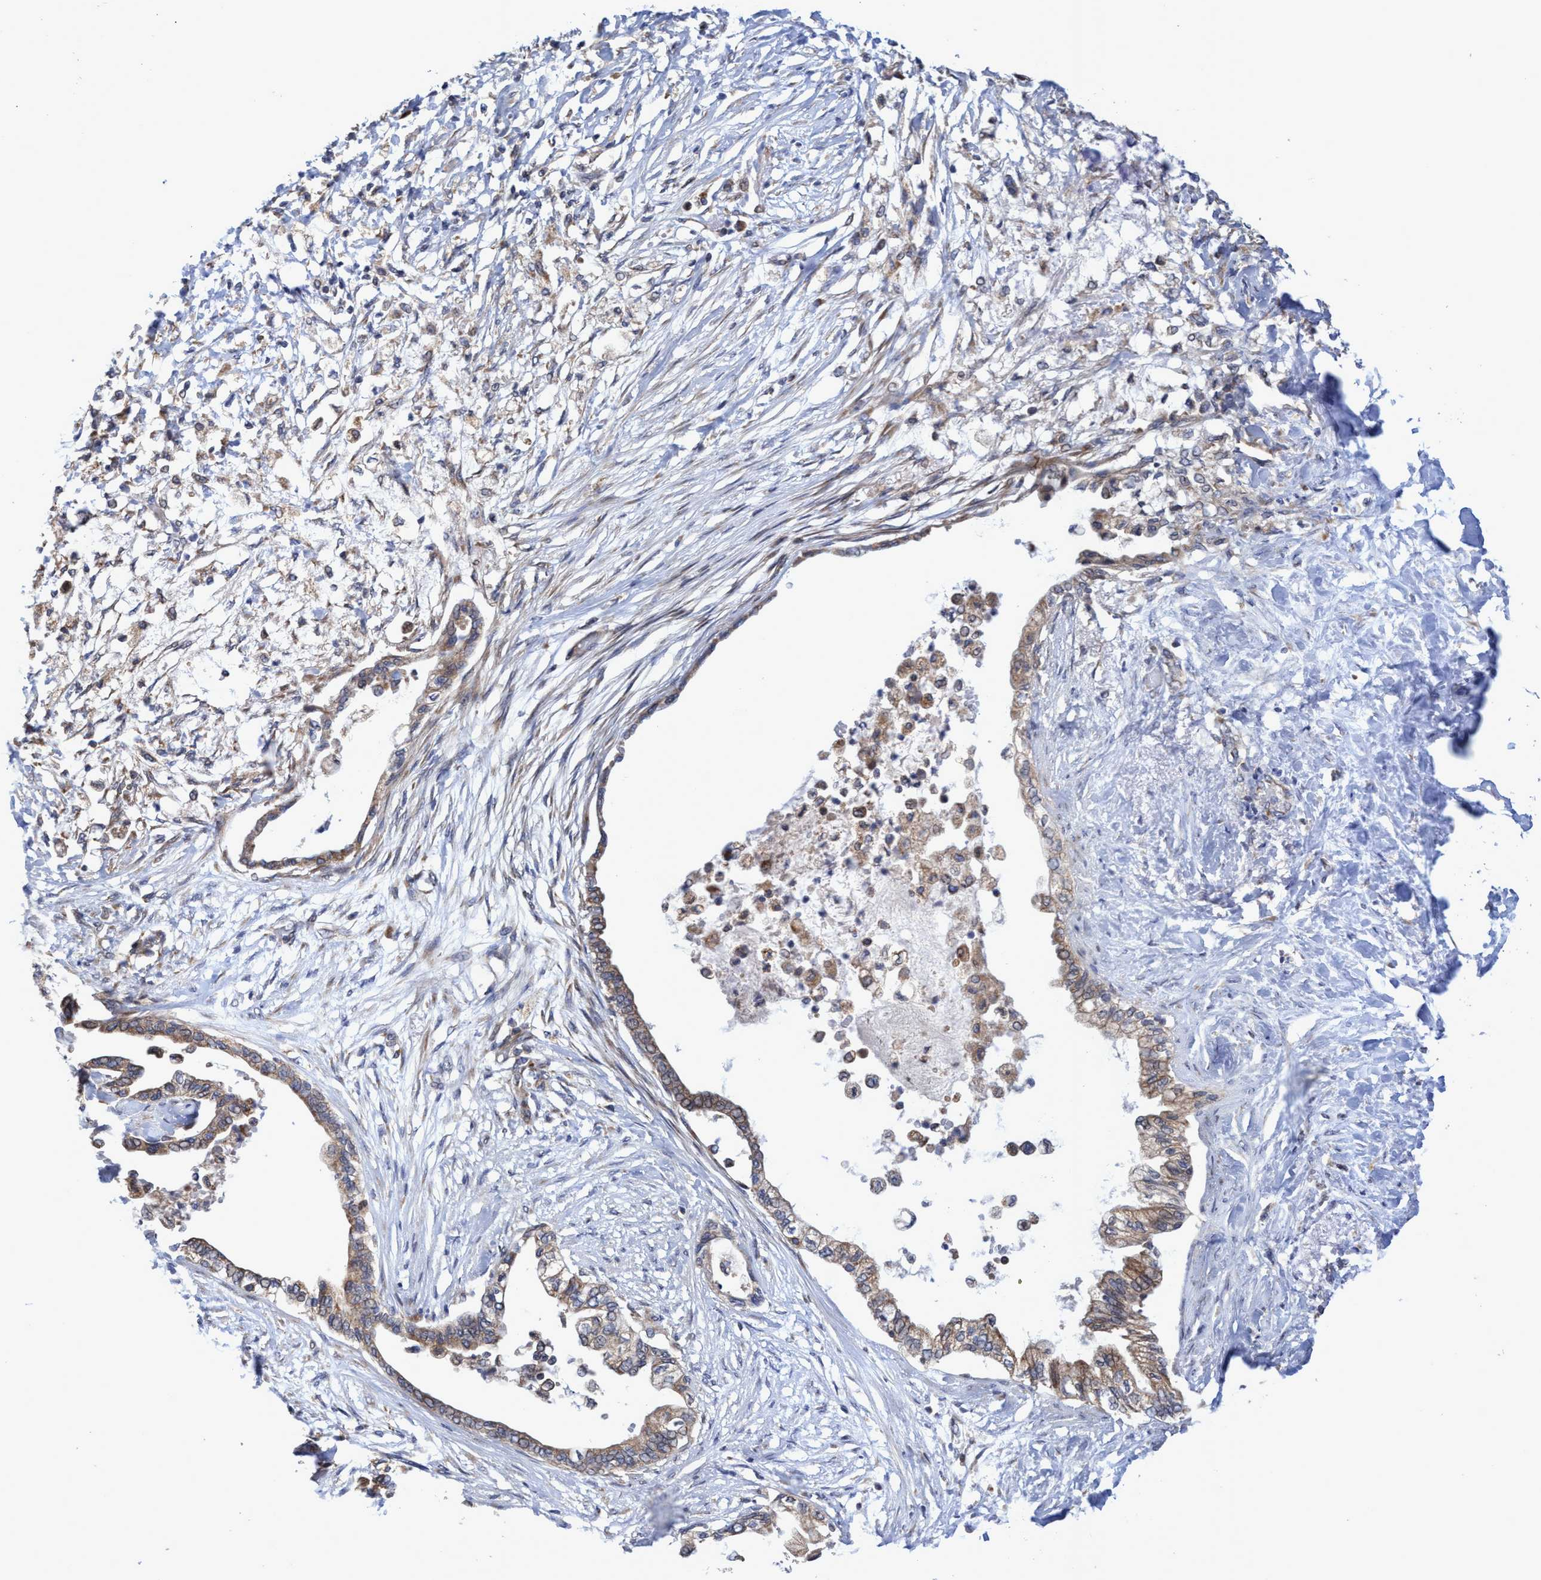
{"staining": {"intensity": "weak", "quantity": ">75%", "location": "cytoplasmic/membranous"}, "tissue": "pancreatic cancer", "cell_type": "Tumor cells", "image_type": "cancer", "snomed": [{"axis": "morphology", "description": "Normal tissue, NOS"}, {"axis": "morphology", "description": "Adenocarcinoma, NOS"}, {"axis": "topography", "description": "Pancreas"}, {"axis": "topography", "description": "Duodenum"}], "caption": "Tumor cells reveal weak cytoplasmic/membranous staining in approximately >75% of cells in pancreatic adenocarcinoma.", "gene": "NAT16", "patient": {"sex": "female", "age": 60}}